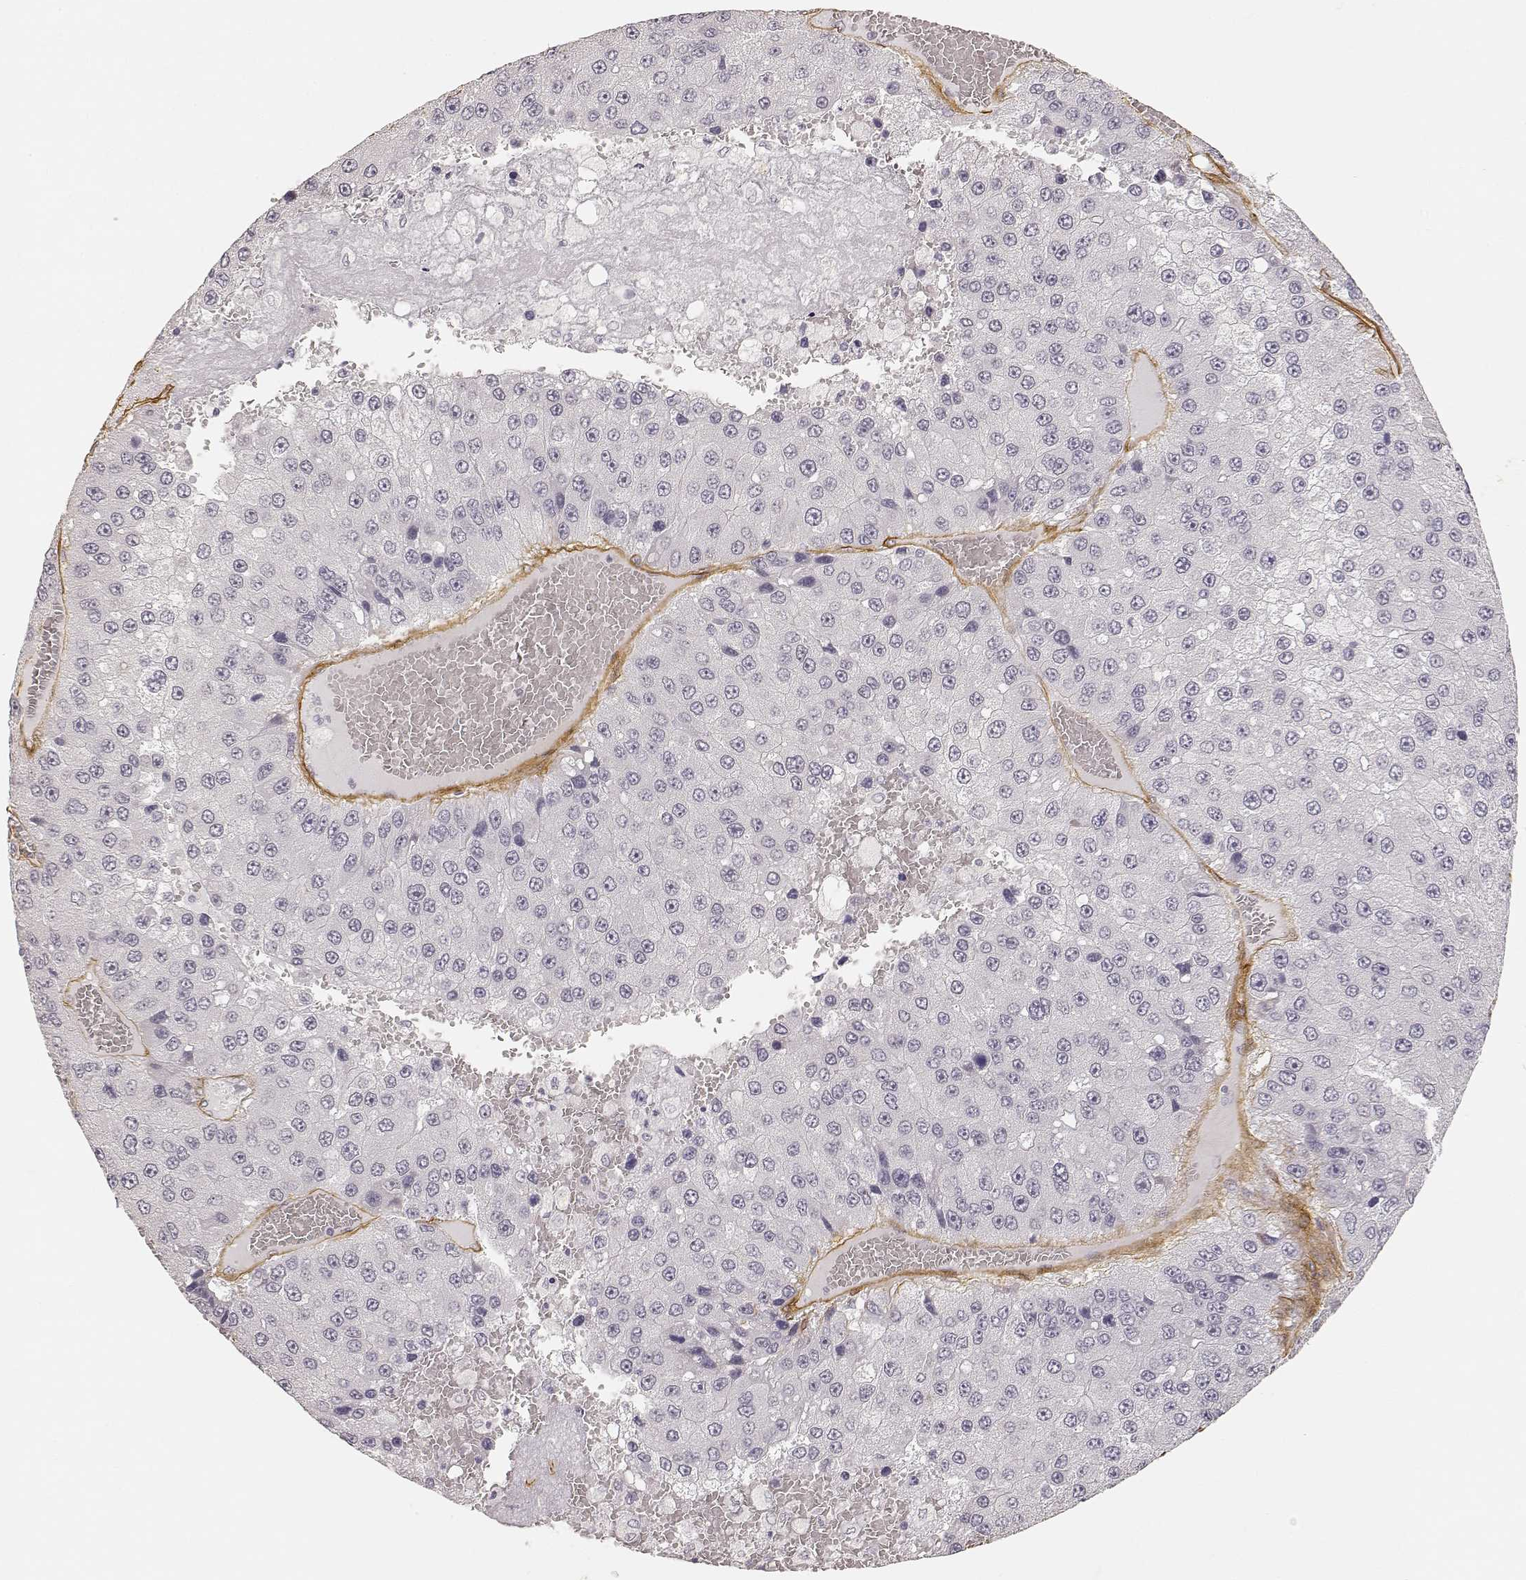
{"staining": {"intensity": "negative", "quantity": "none", "location": "none"}, "tissue": "liver cancer", "cell_type": "Tumor cells", "image_type": "cancer", "snomed": [{"axis": "morphology", "description": "Carcinoma, Hepatocellular, NOS"}, {"axis": "topography", "description": "Liver"}], "caption": "Image shows no significant protein staining in tumor cells of liver cancer. The staining is performed using DAB brown chromogen with nuclei counter-stained in using hematoxylin.", "gene": "LAMA4", "patient": {"sex": "female", "age": 73}}